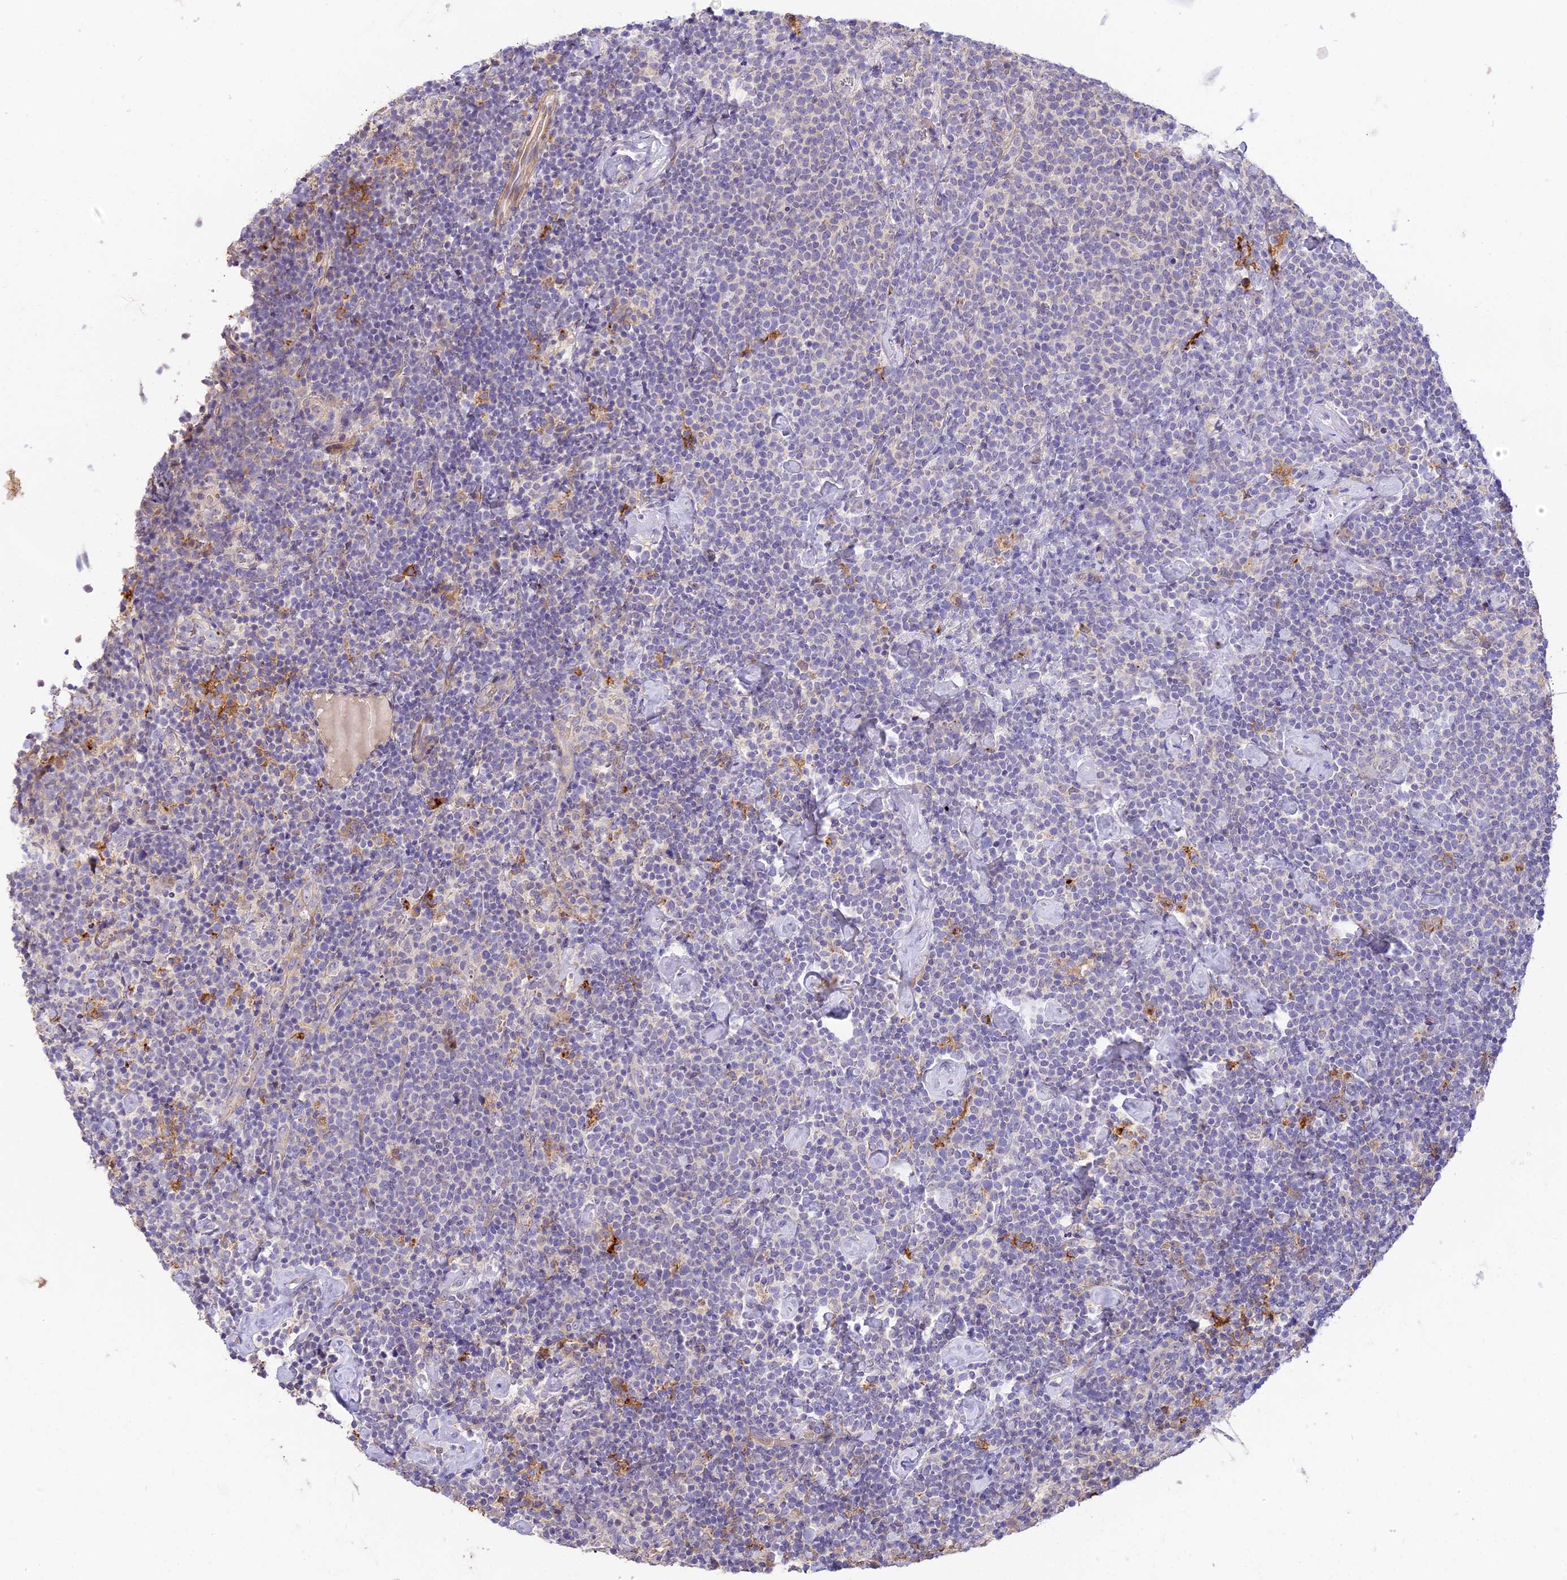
{"staining": {"intensity": "negative", "quantity": "none", "location": "none"}, "tissue": "lymphoma", "cell_type": "Tumor cells", "image_type": "cancer", "snomed": [{"axis": "morphology", "description": "Malignant lymphoma, non-Hodgkin's type, High grade"}, {"axis": "topography", "description": "Lymph node"}], "caption": "The IHC image has no significant expression in tumor cells of malignant lymphoma, non-Hodgkin's type (high-grade) tissue. (DAB (3,3'-diaminobenzidine) immunohistochemistry, high magnification).", "gene": "NOD2", "patient": {"sex": "male", "age": 61}}